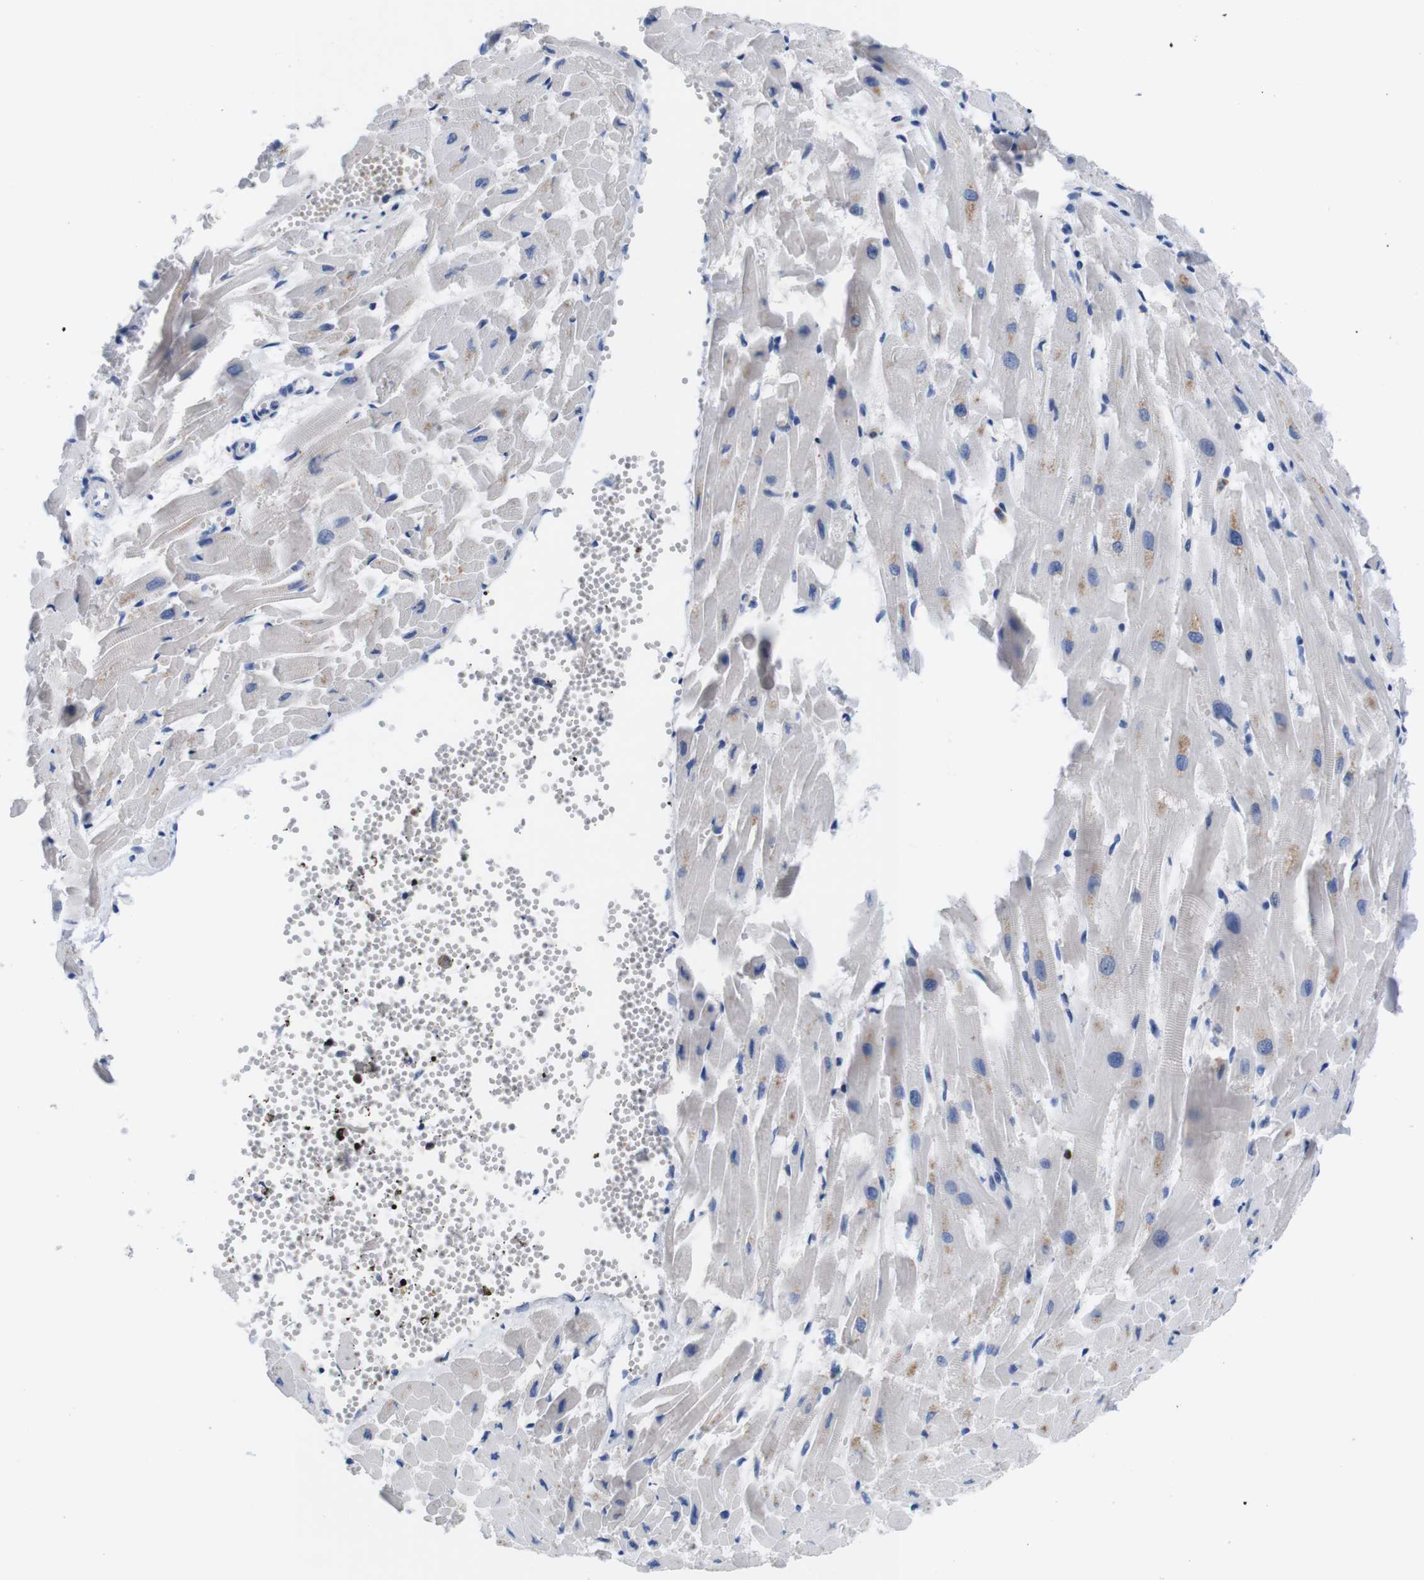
{"staining": {"intensity": "moderate", "quantity": "<25%", "location": "cytoplasmic/membranous"}, "tissue": "heart muscle", "cell_type": "Cardiomyocytes", "image_type": "normal", "snomed": [{"axis": "morphology", "description": "Normal tissue, NOS"}, {"axis": "topography", "description": "Heart"}], "caption": "Immunohistochemistry (IHC) of unremarkable human heart muscle shows low levels of moderate cytoplasmic/membranous staining in about <25% of cardiomyocytes.", "gene": "C1RL", "patient": {"sex": "female", "age": 19}}